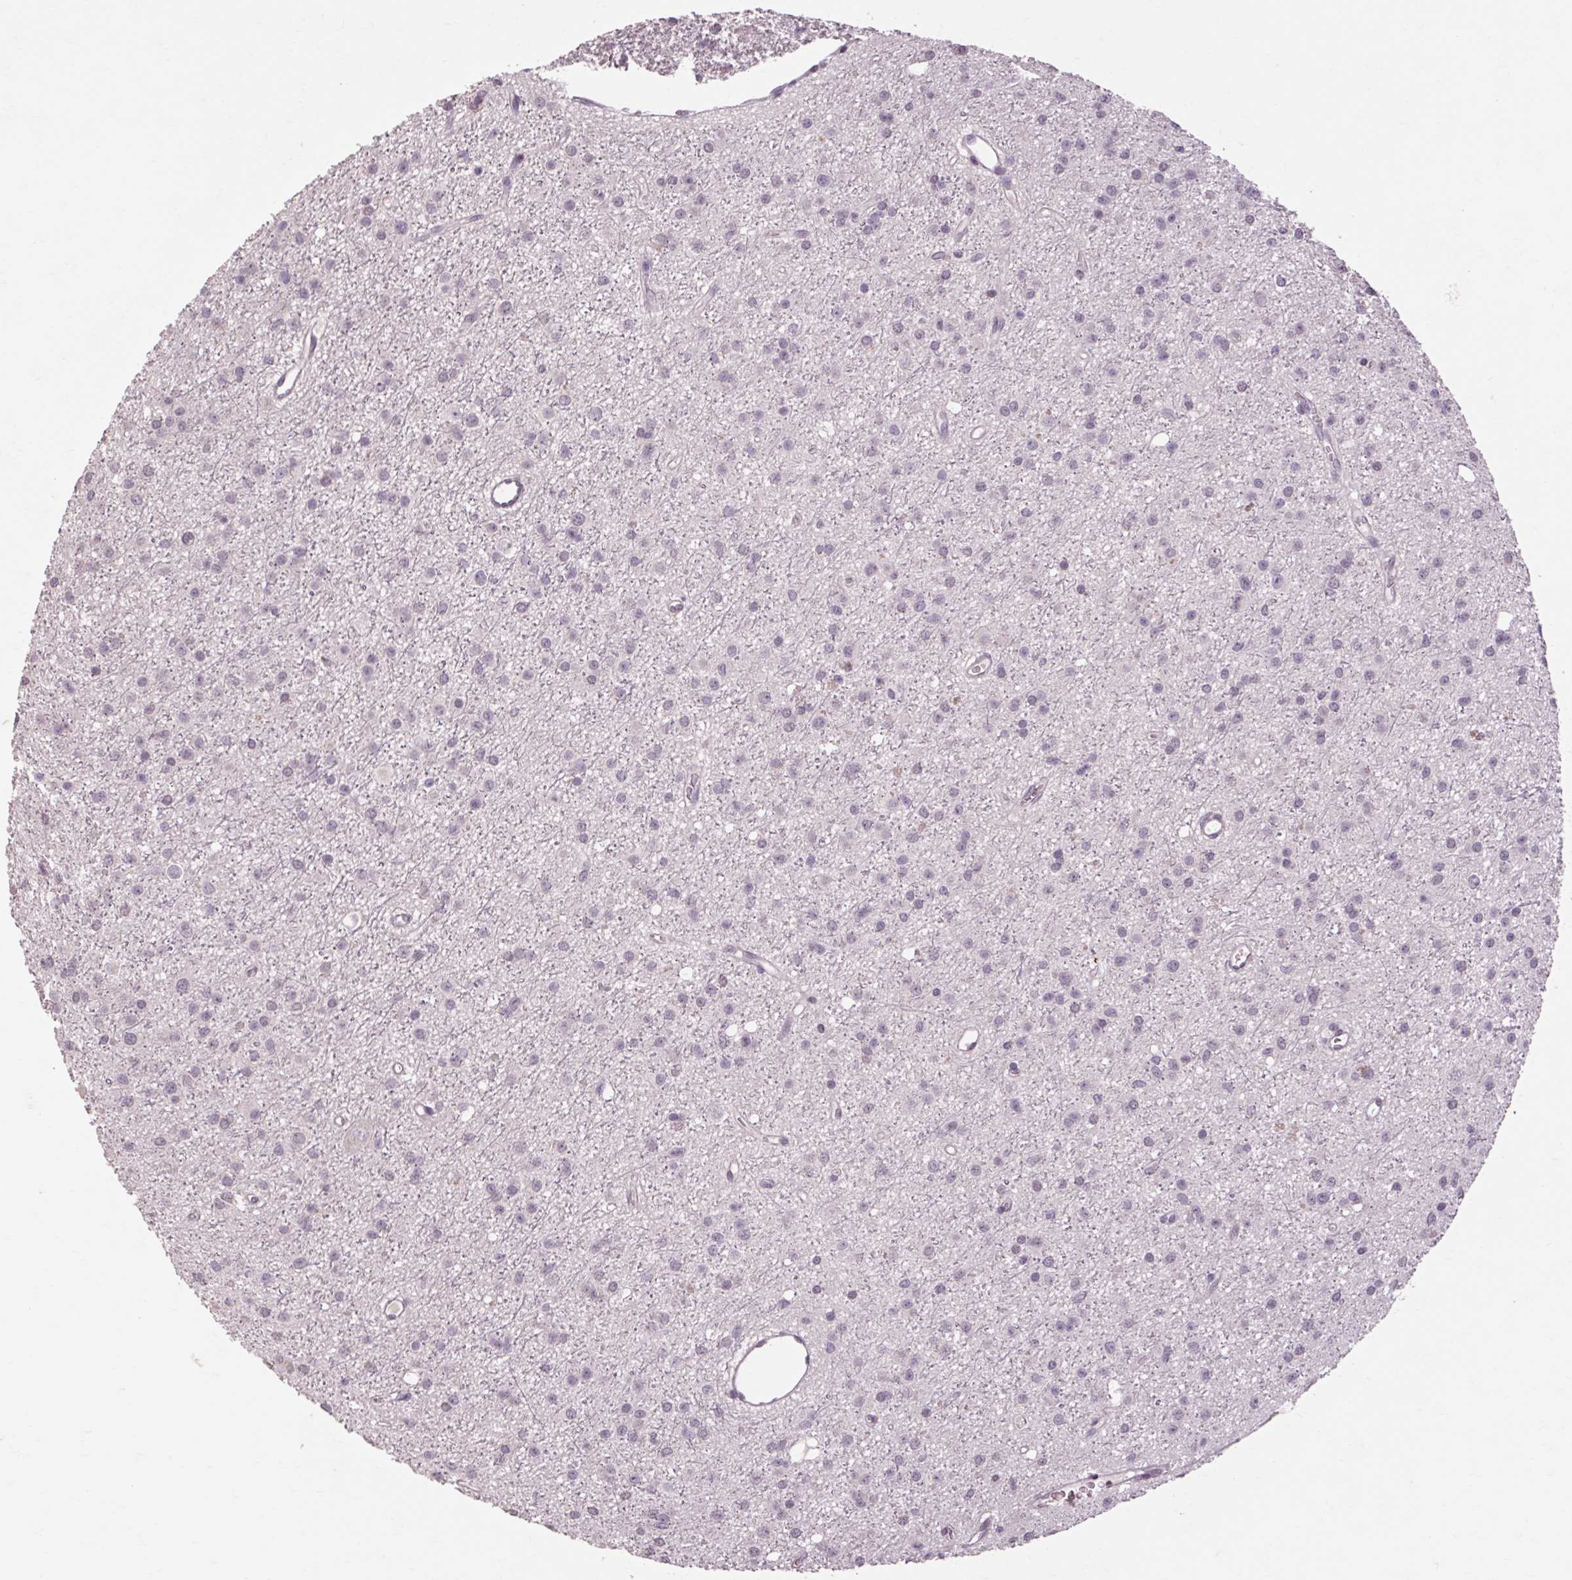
{"staining": {"intensity": "negative", "quantity": "none", "location": "none"}, "tissue": "glioma", "cell_type": "Tumor cells", "image_type": "cancer", "snomed": [{"axis": "morphology", "description": "Glioma, malignant, Low grade"}, {"axis": "topography", "description": "Brain"}], "caption": "Protein analysis of glioma demonstrates no significant expression in tumor cells.", "gene": "POMC", "patient": {"sex": "male", "age": 27}}